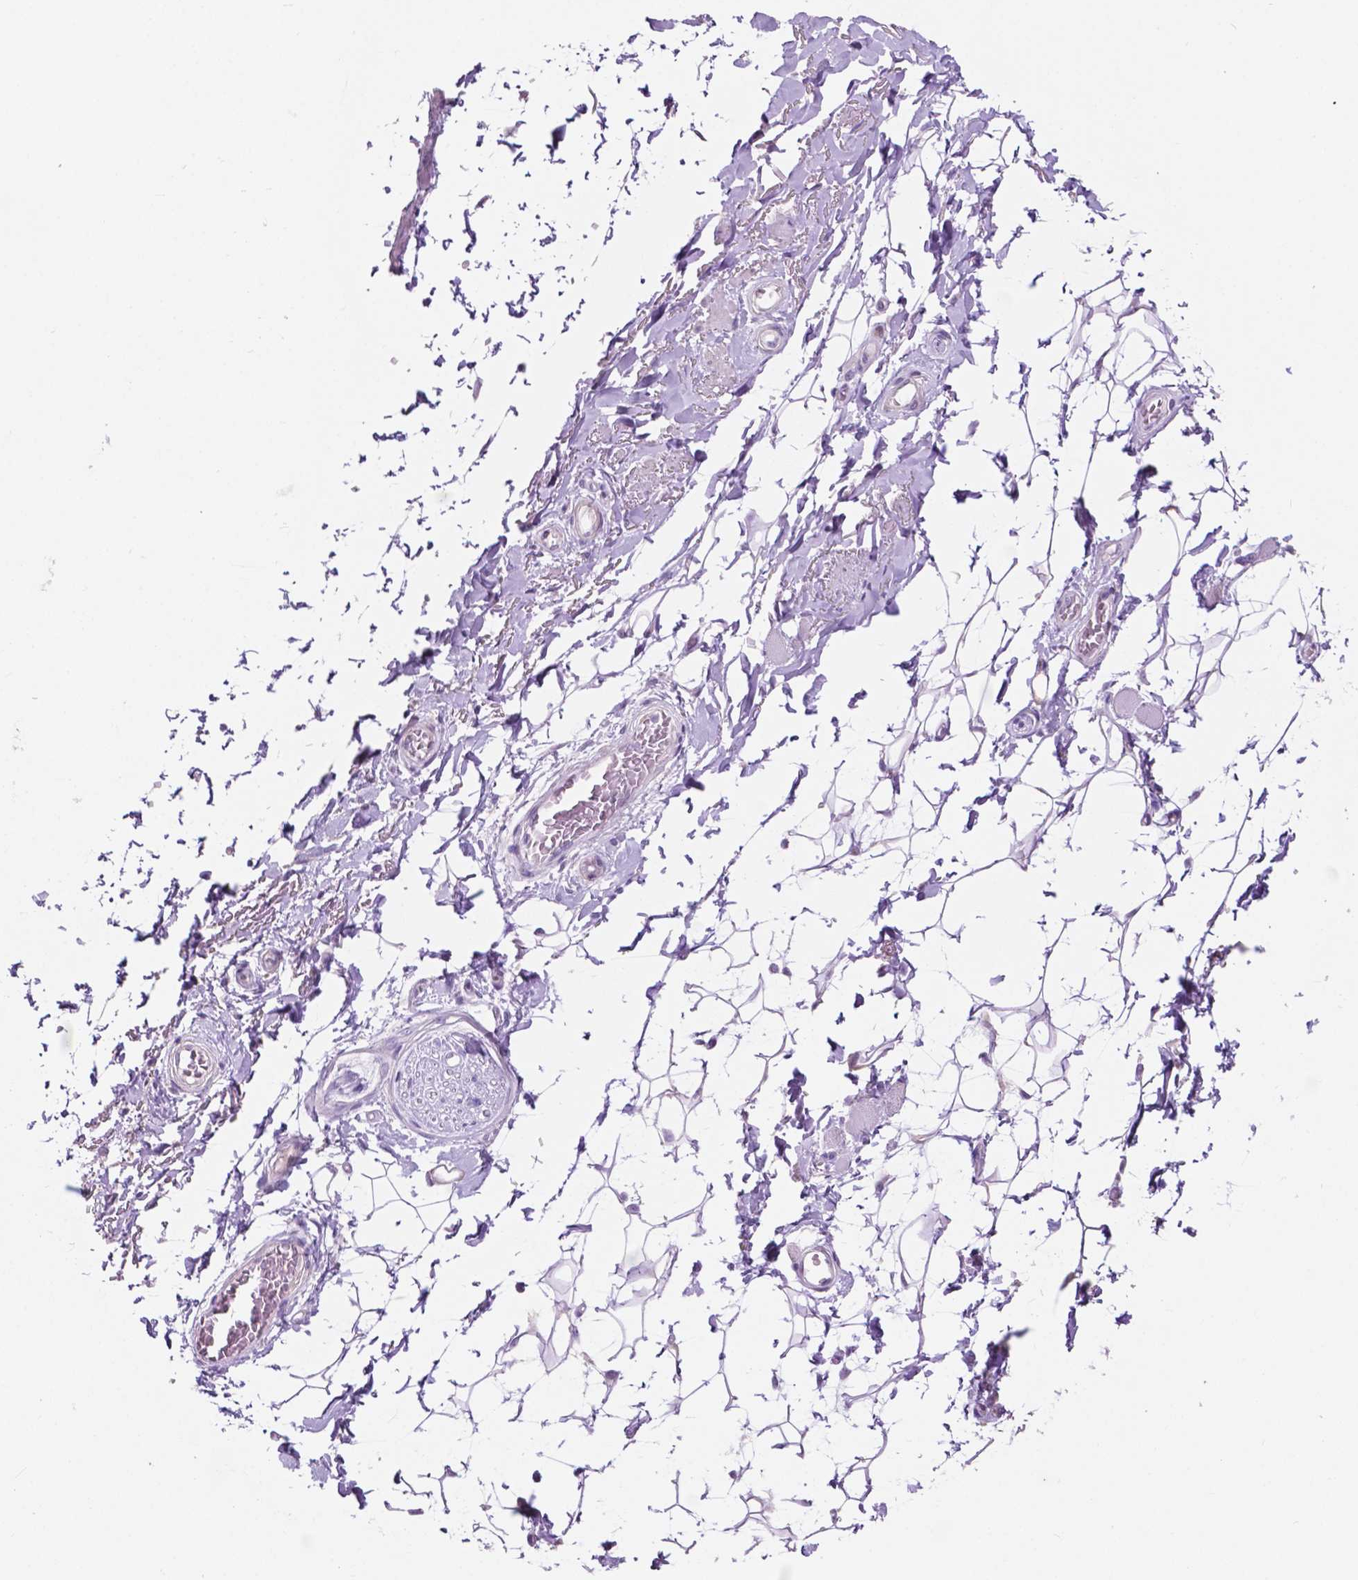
{"staining": {"intensity": "negative", "quantity": "none", "location": "none"}, "tissue": "adipose tissue", "cell_type": "Adipocytes", "image_type": "normal", "snomed": [{"axis": "morphology", "description": "Normal tissue, NOS"}, {"axis": "topography", "description": "Anal"}, {"axis": "topography", "description": "Peripheral nerve tissue"}], "caption": "Immunohistochemical staining of unremarkable human adipose tissue reveals no significant positivity in adipocytes.", "gene": "ACY3", "patient": {"sex": "male", "age": 53}}